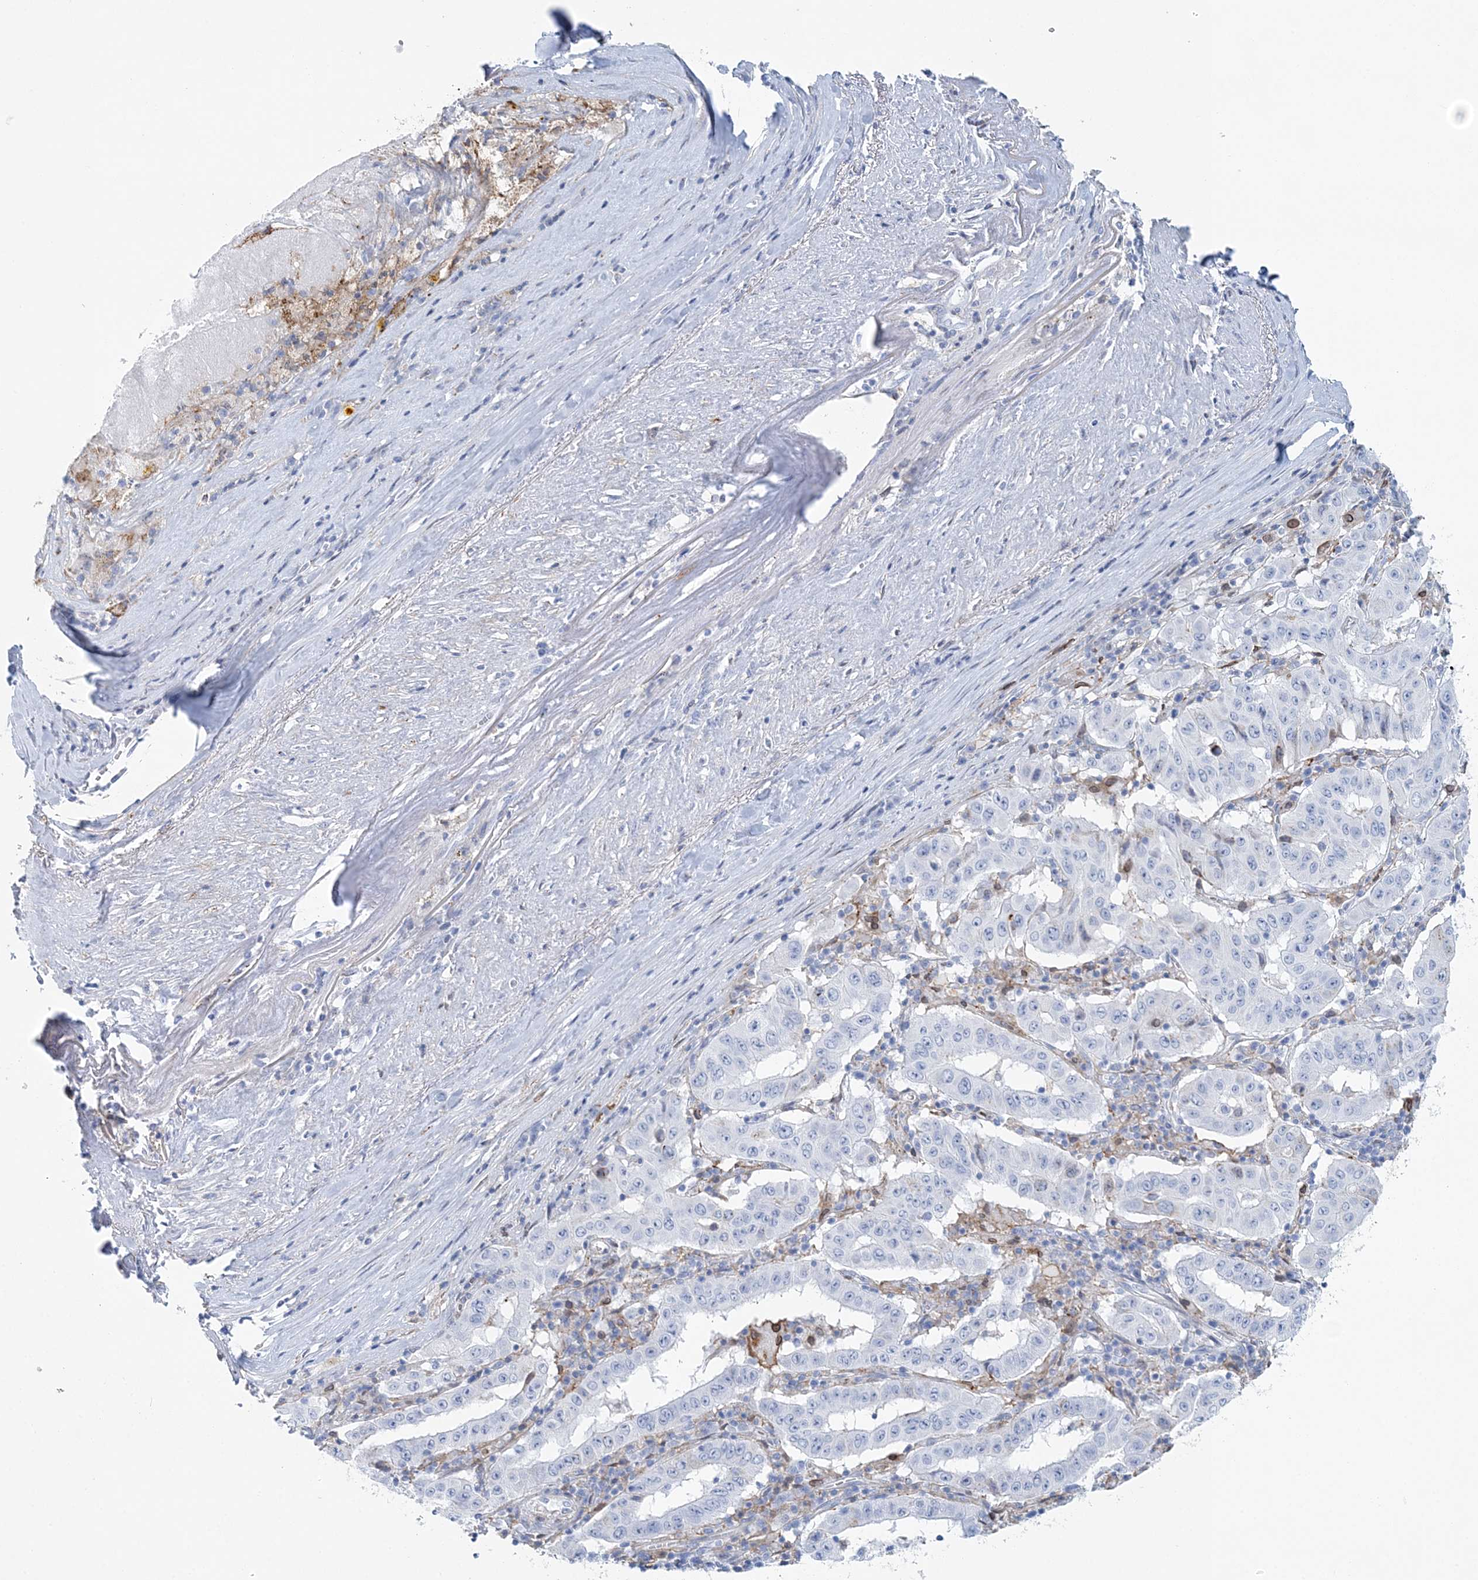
{"staining": {"intensity": "negative", "quantity": "none", "location": "none"}, "tissue": "pancreatic cancer", "cell_type": "Tumor cells", "image_type": "cancer", "snomed": [{"axis": "morphology", "description": "Adenocarcinoma, NOS"}, {"axis": "topography", "description": "Pancreas"}], "caption": "Pancreatic cancer (adenocarcinoma) stained for a protein using IHC exhibits no staining tumor cells.", "gene": "NKX6-1", "patient": {"sex": "male", "age": 63}}